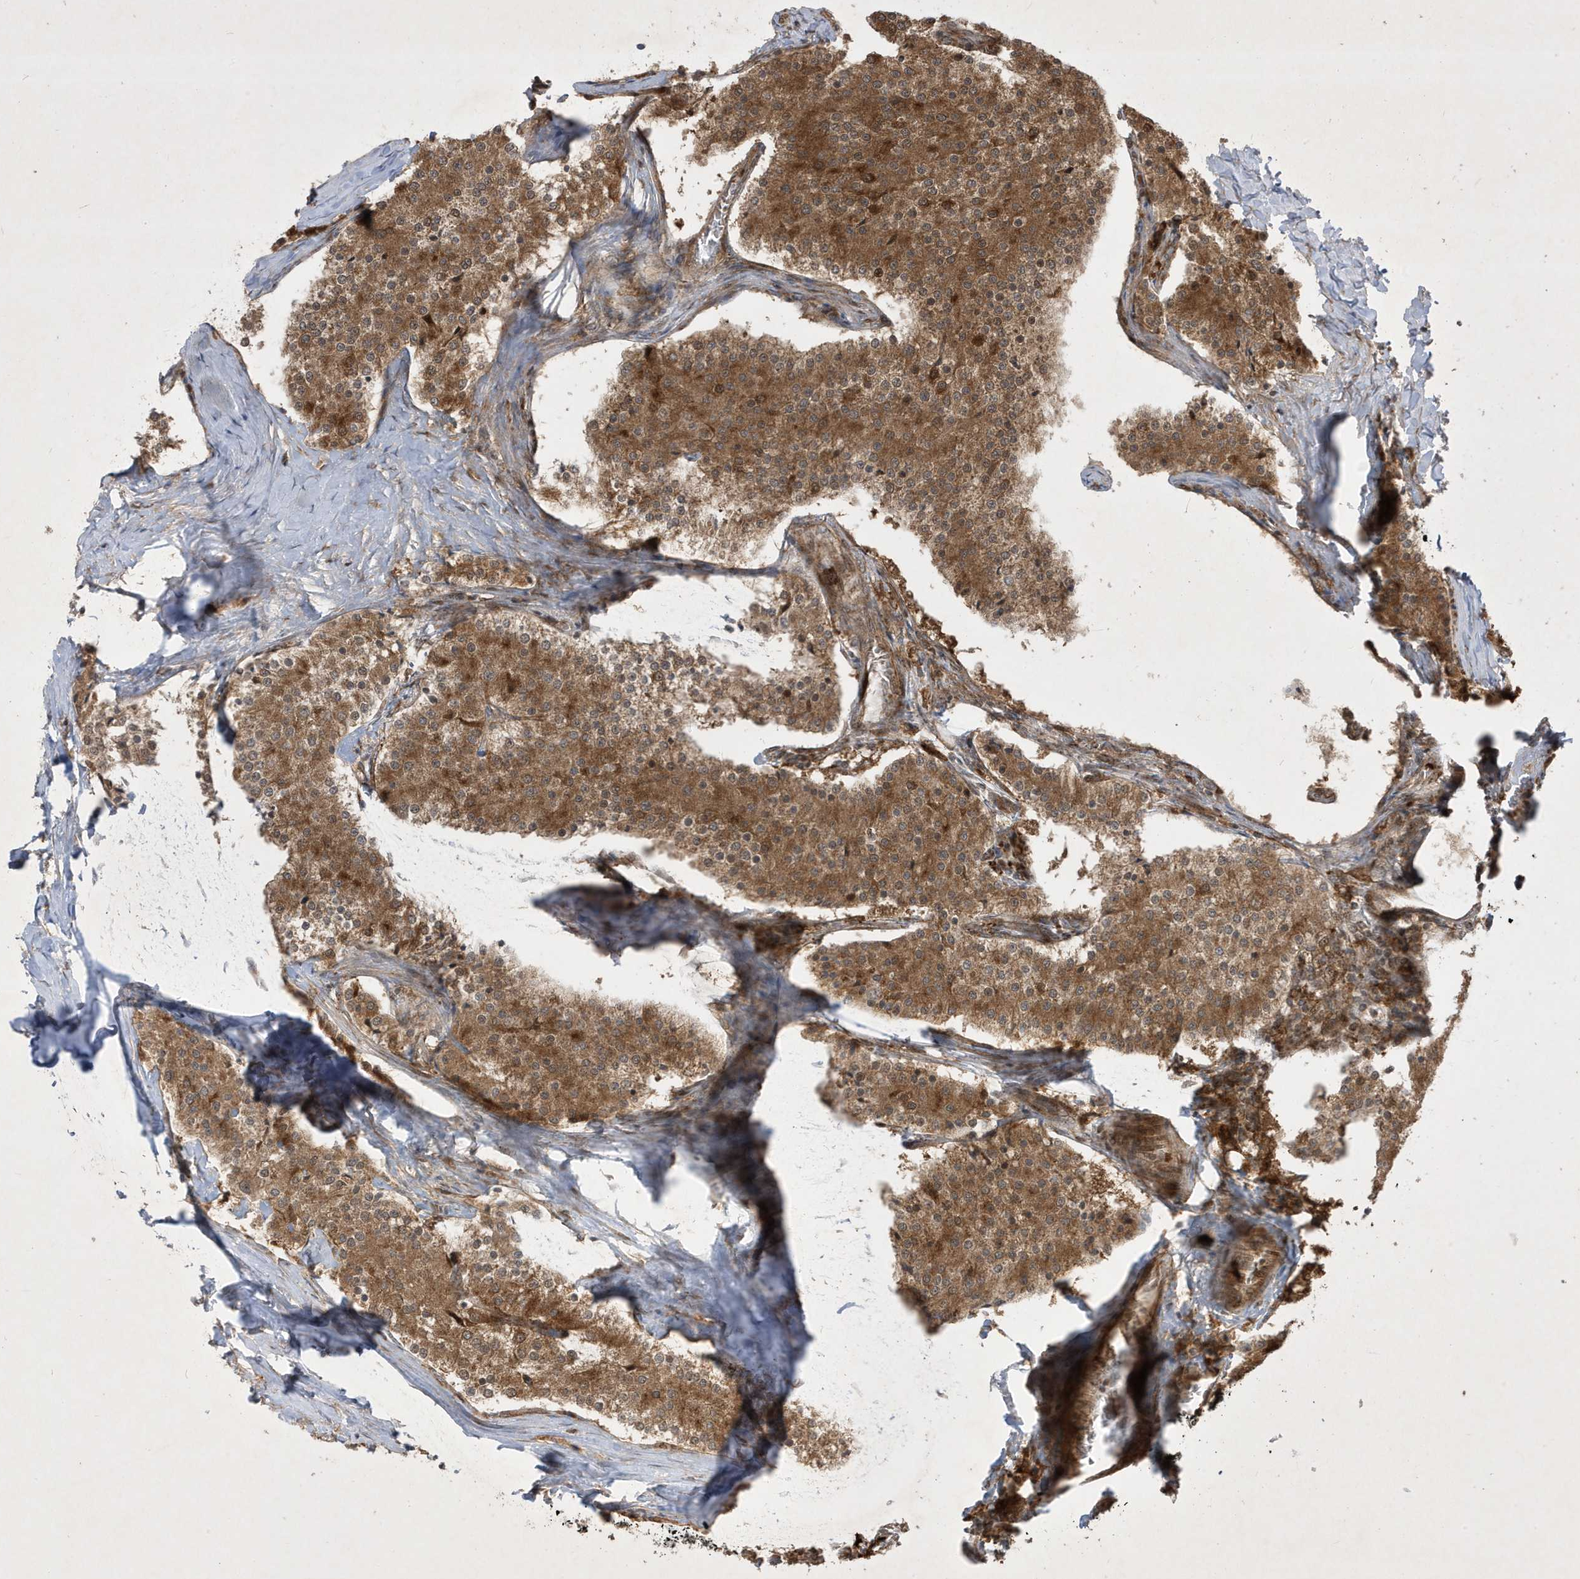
{"staining": {"intensity": "moderate", "quantity": ">75%", "location": "cytoplasmic/membranous"}, "tissue": "carcinoid", "cell_type": "Tumor cells", "image_type": "cancer", "snomed": [{"axis": "morphology", "description": "Carcinoid, malignant, NOS"}, {"axis": "topography", "description": "Colon"}], "caption": "A high-resolution histopathology image shows IHC staining of carcinoid, which demonstrates moderate cytoplasmic/membranous expression in about >75% of tumor cells. The staining was performed using DAB to visualize the protein expression in brown, while the nuclei were stained in blue with hematoxylin (Magnification: 20x).", "gene": "IFT57", "patient": {"sex": "female", "age": 52}}